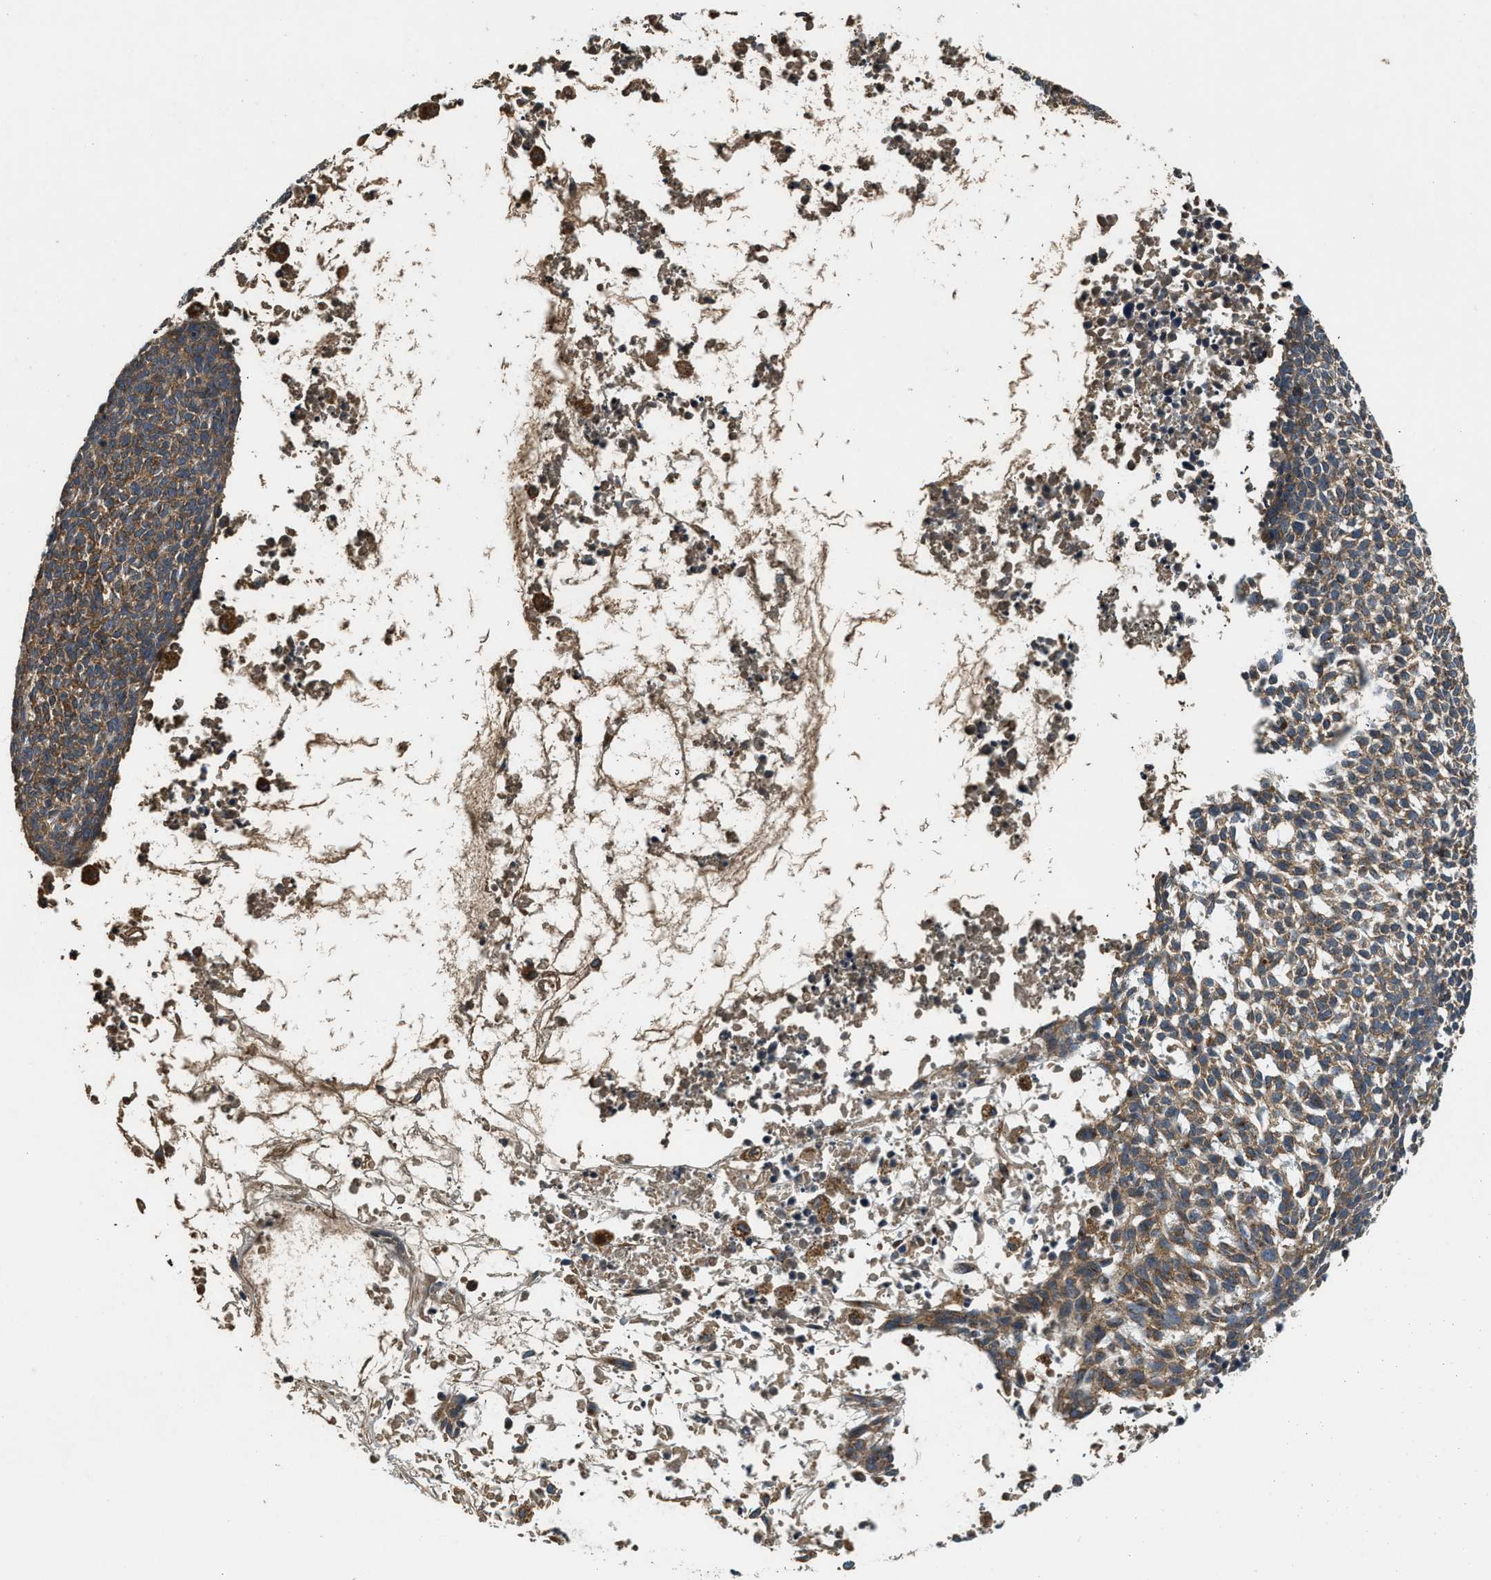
{"staining": {"intensity": "moderate", "quantity": ">75%", "location": "cytoplasmic/membranous"}, "tissue": "skin cancer", "cell_type": "Tumor cells", "image_type": "cancer", "snomed": [{"axis": "morphology", "description": "Basal cell carcinoma"}, {"axis": "topography", "description": "Skin"}], "caption": "IHC (DAB (3,3'-diaminobenzidine)) staining of human skin cancer shows moderate cytoplasmic/membranous protein positivity in approximately >75% of tumor cells. (DAB (3,3'-diaminobenzidine) IHC, brown staining for protein, blue staining for nuclei).", "gene": "HIP1", "patient": {"sex": "female", "age": 84}}